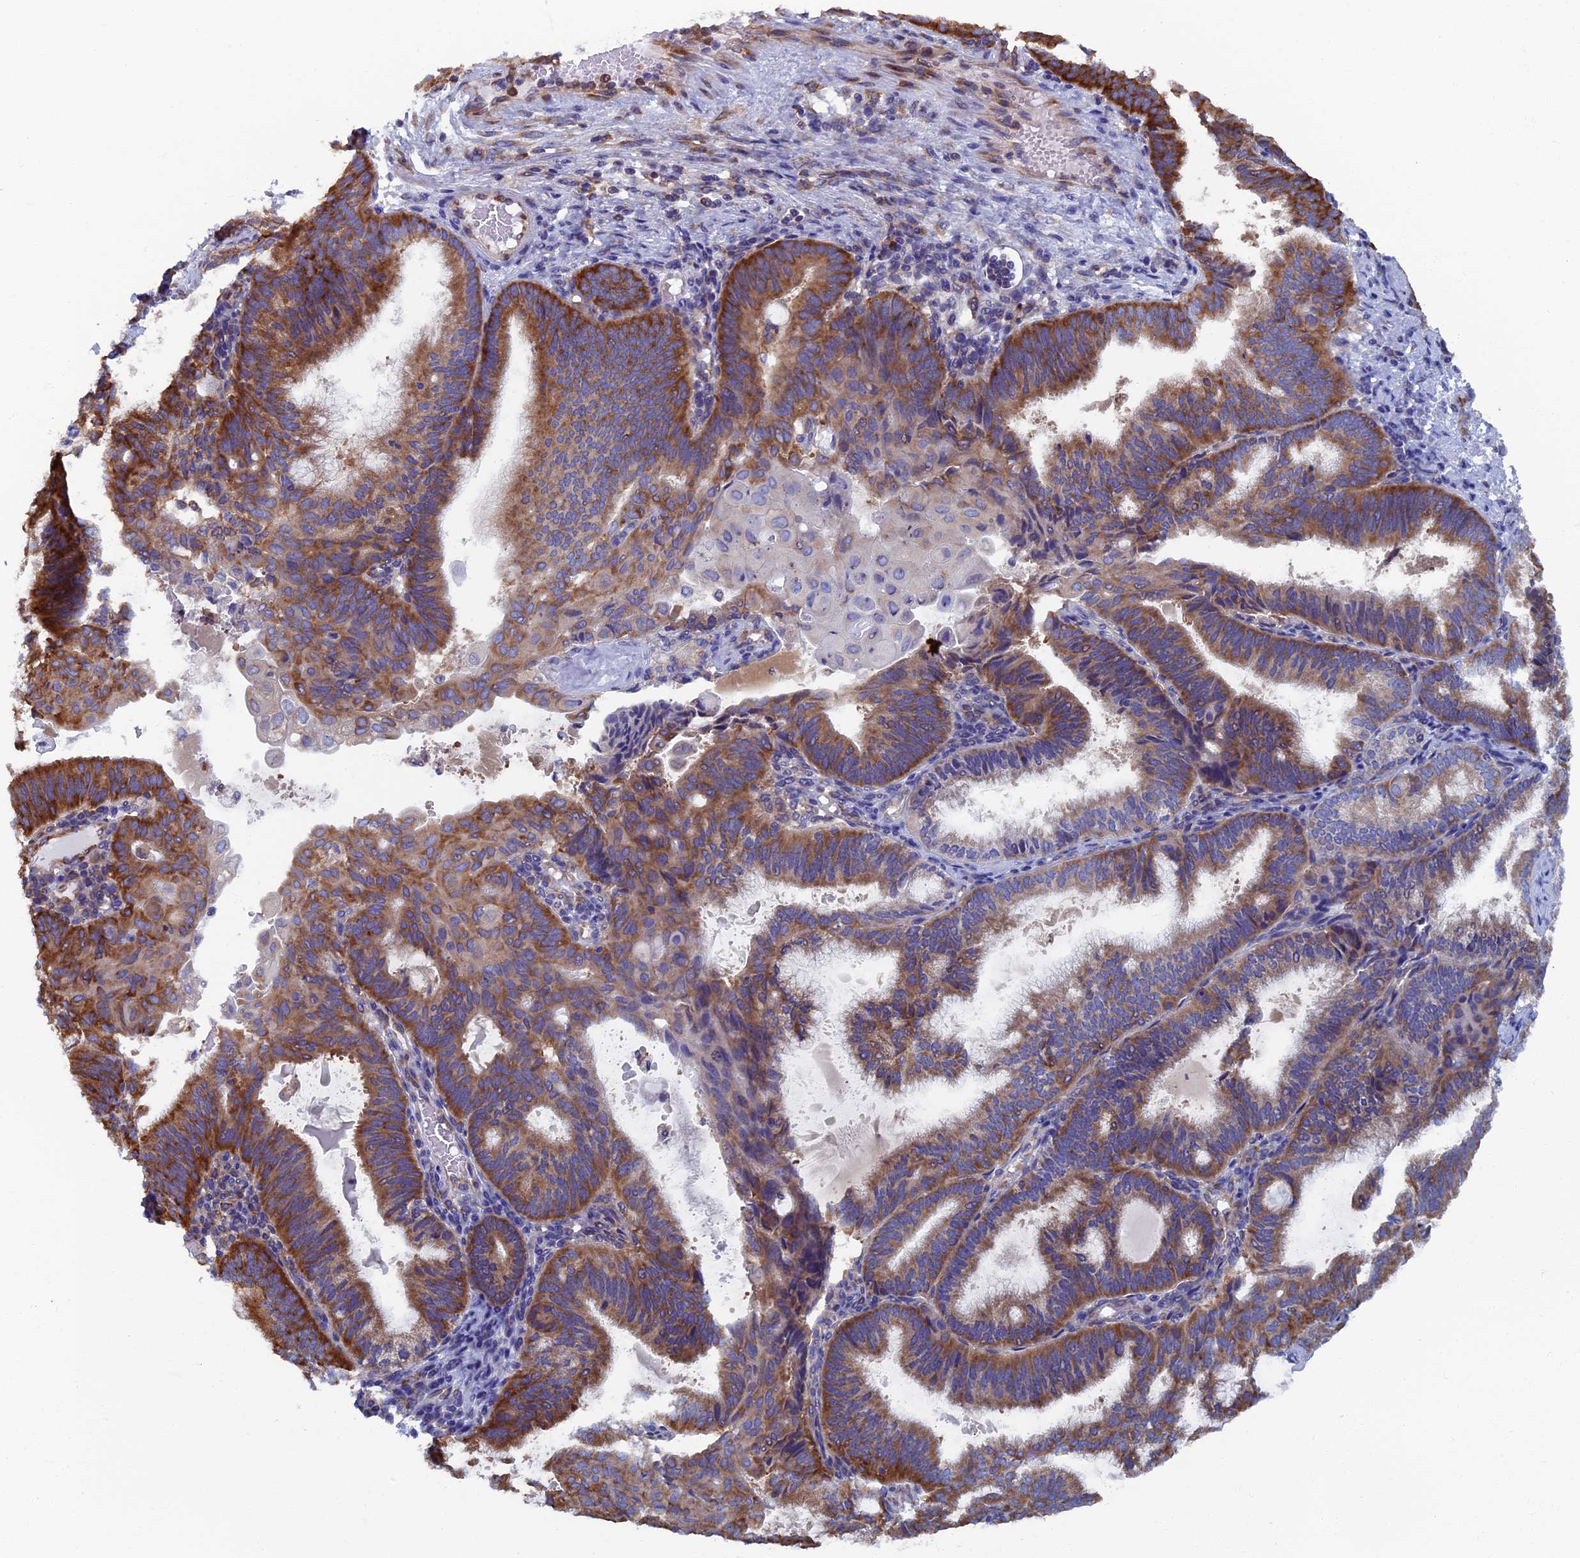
{"staining": {"intensity": "moderate", "quantity": "25%-75%", "location": "cytoplasmic/membranous"}, "tissue": "endometrial cancer", "cell_type": "Tumor cells", "image_type": "cancer", "snomed": [{"axis": "morphology", "description": "Adenocarcinoma, NOS"}, {"axis": "topography", "description": "Endometrium"}], "caption": "Human endometrial cancer stained for a protein (brown) demonstrates moderate cytoplasmic/membranous positive staining in approximately 25%-75% of tumor cells.", "gene": "YBX1", "patient": {"sex": "female", "age": 49}}